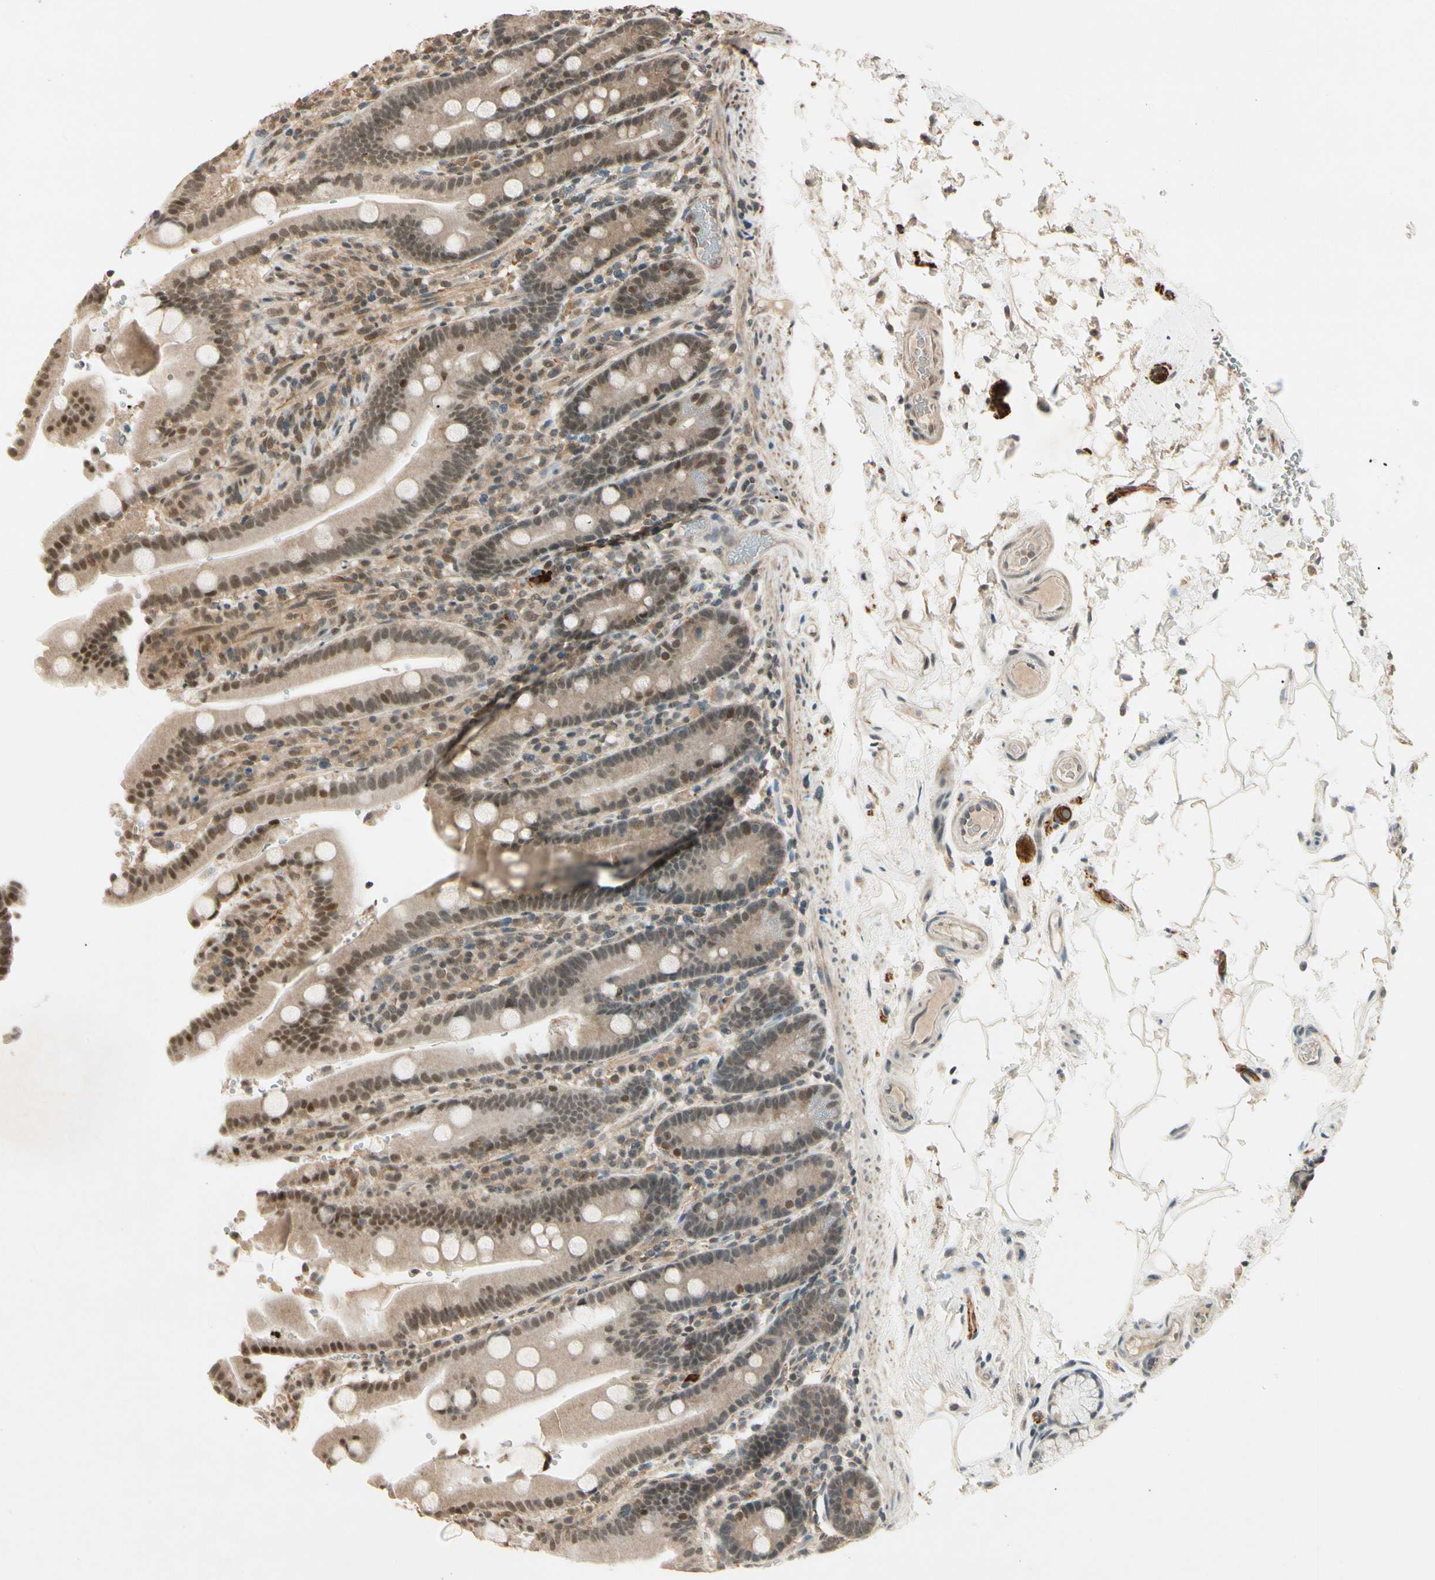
{"staining": {"intensity": "weak", "quantity": ">75%", "location": "cytoplasmic/membranous,nuclear"}, "tissue": "duodenum", "cell_type": "Glandular cells", "image_type": "normal", "snomed": [{"axis": "morphology", "description": "Normal tissue, NOS"}, {"axis": "topography", "description": "Small intestine, NOS"}], "caption": "Duodenum stained with DAB (3,3'-diaminobenzidine) immunohistochemistry exhibits low levels of weak cytoplasmic/membranous,nuclear positivity in approximately >75% of glandular cells.", "gene": "ZSCAN12", "patient": {"sex": "female", "age": 71}}